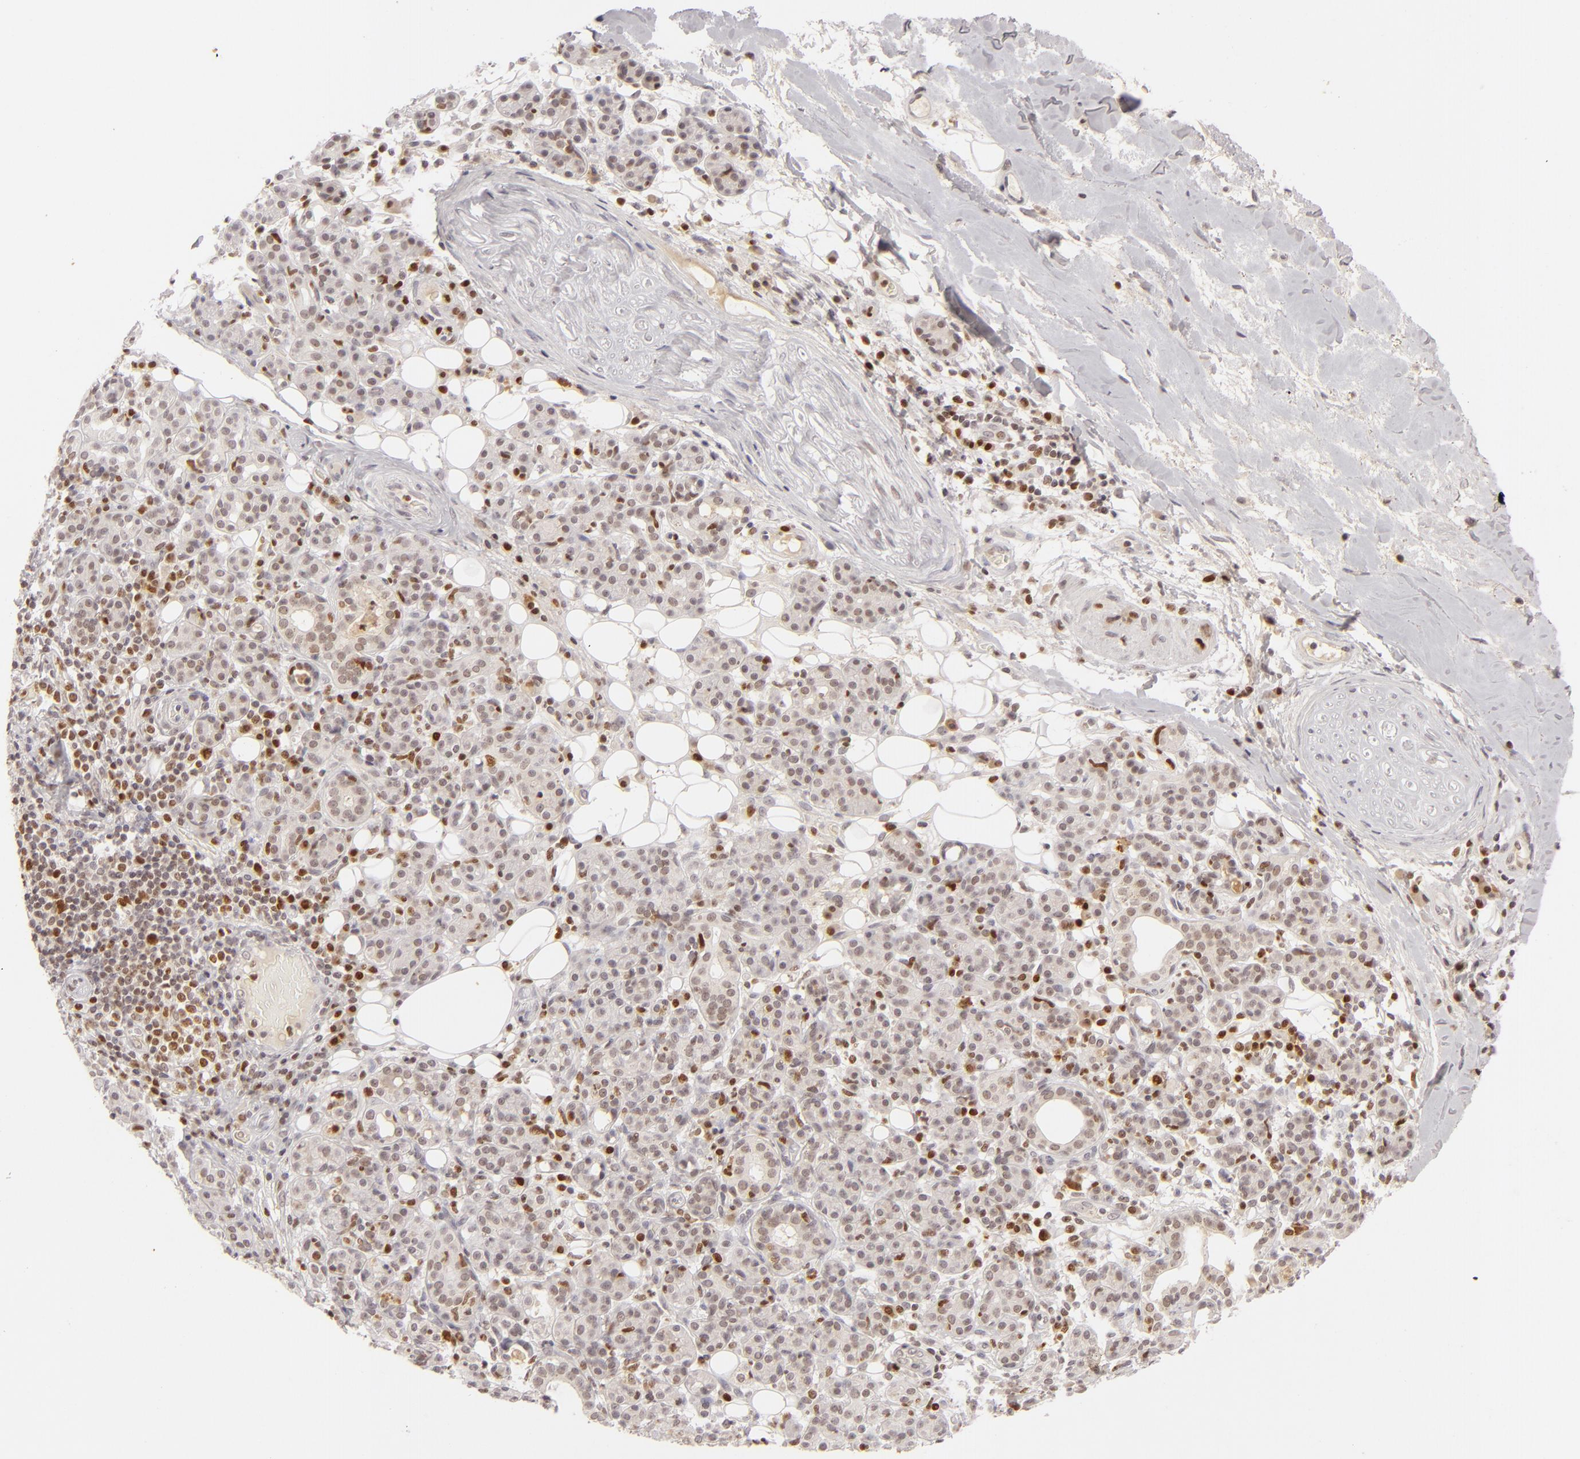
{"staining": {"intensity": "moderate", "quantity": "25%-75%", "location": "nuclear"}, "tissue": "skin cancer", "cell_type": "Tumor cells", "image_type": "cancer", "snomed": [{"axis": "morphology", "description": "Squamous cell carcinoma, NOS"}, {"axis": "topography", "description": "Skin"}], "caption": "Skin cancer stained with a brown dye reveals moderate nuclear positive positivity in approximately 25%-75% of tumor cells.", "gene": "FEN1", "patient": {"sex": "male", "age": 84}}